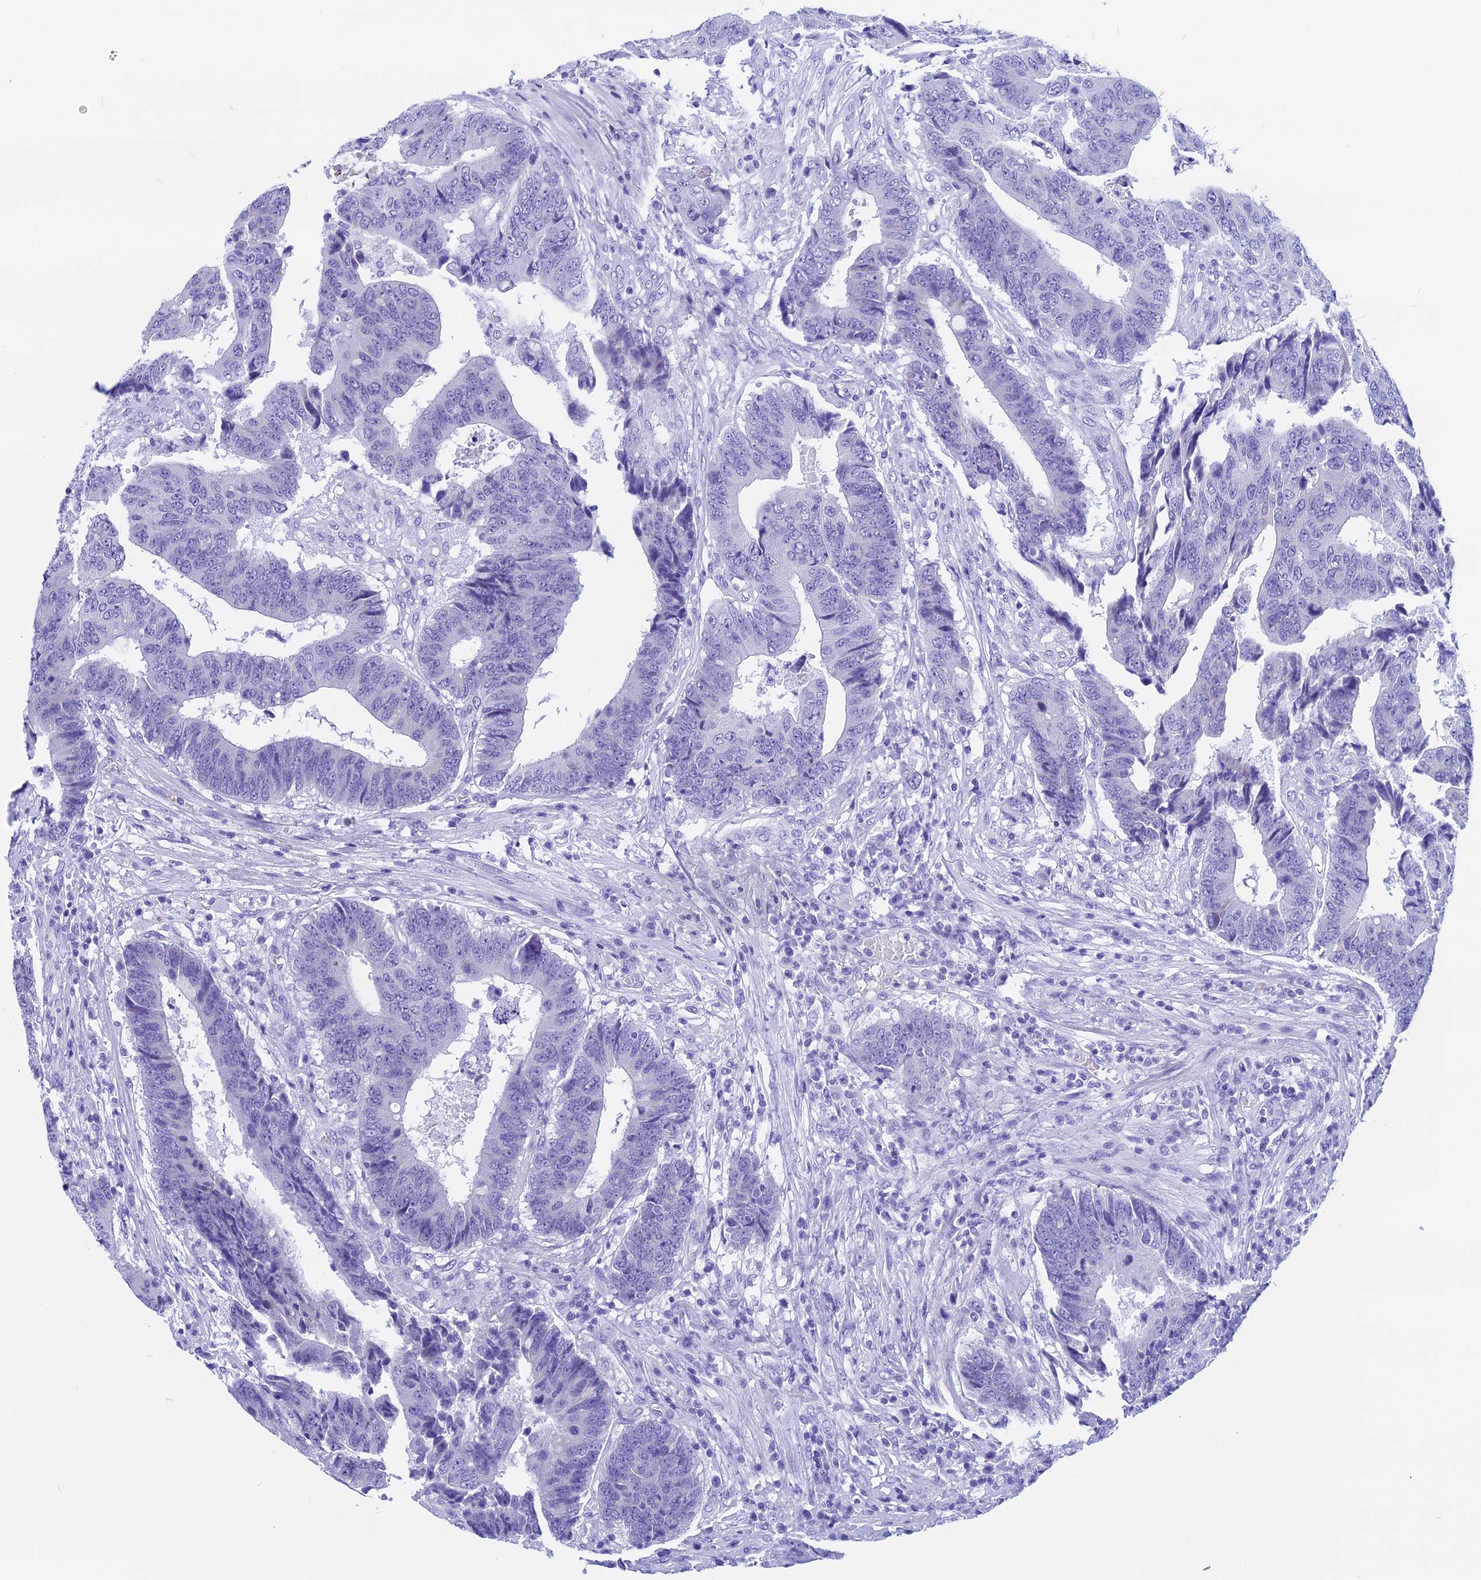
{"staining": {"intensity": "negative", "quantity": "none", "location": "none"}, "tissue": "colorectal cancer", "cell_type": "Tumor cells", "image_type": "cancer", "snomed": [{"axis": "morphology", "description": "Adenocarcinoma, NOS"}, {"axis": "topography", "description": "Rectum"}], "caption": "IHC of human colorectal cancer shows no positivity in tumor cells.", "gene": "FAM169A", "patient": {"sex": "male", "age": 84}}